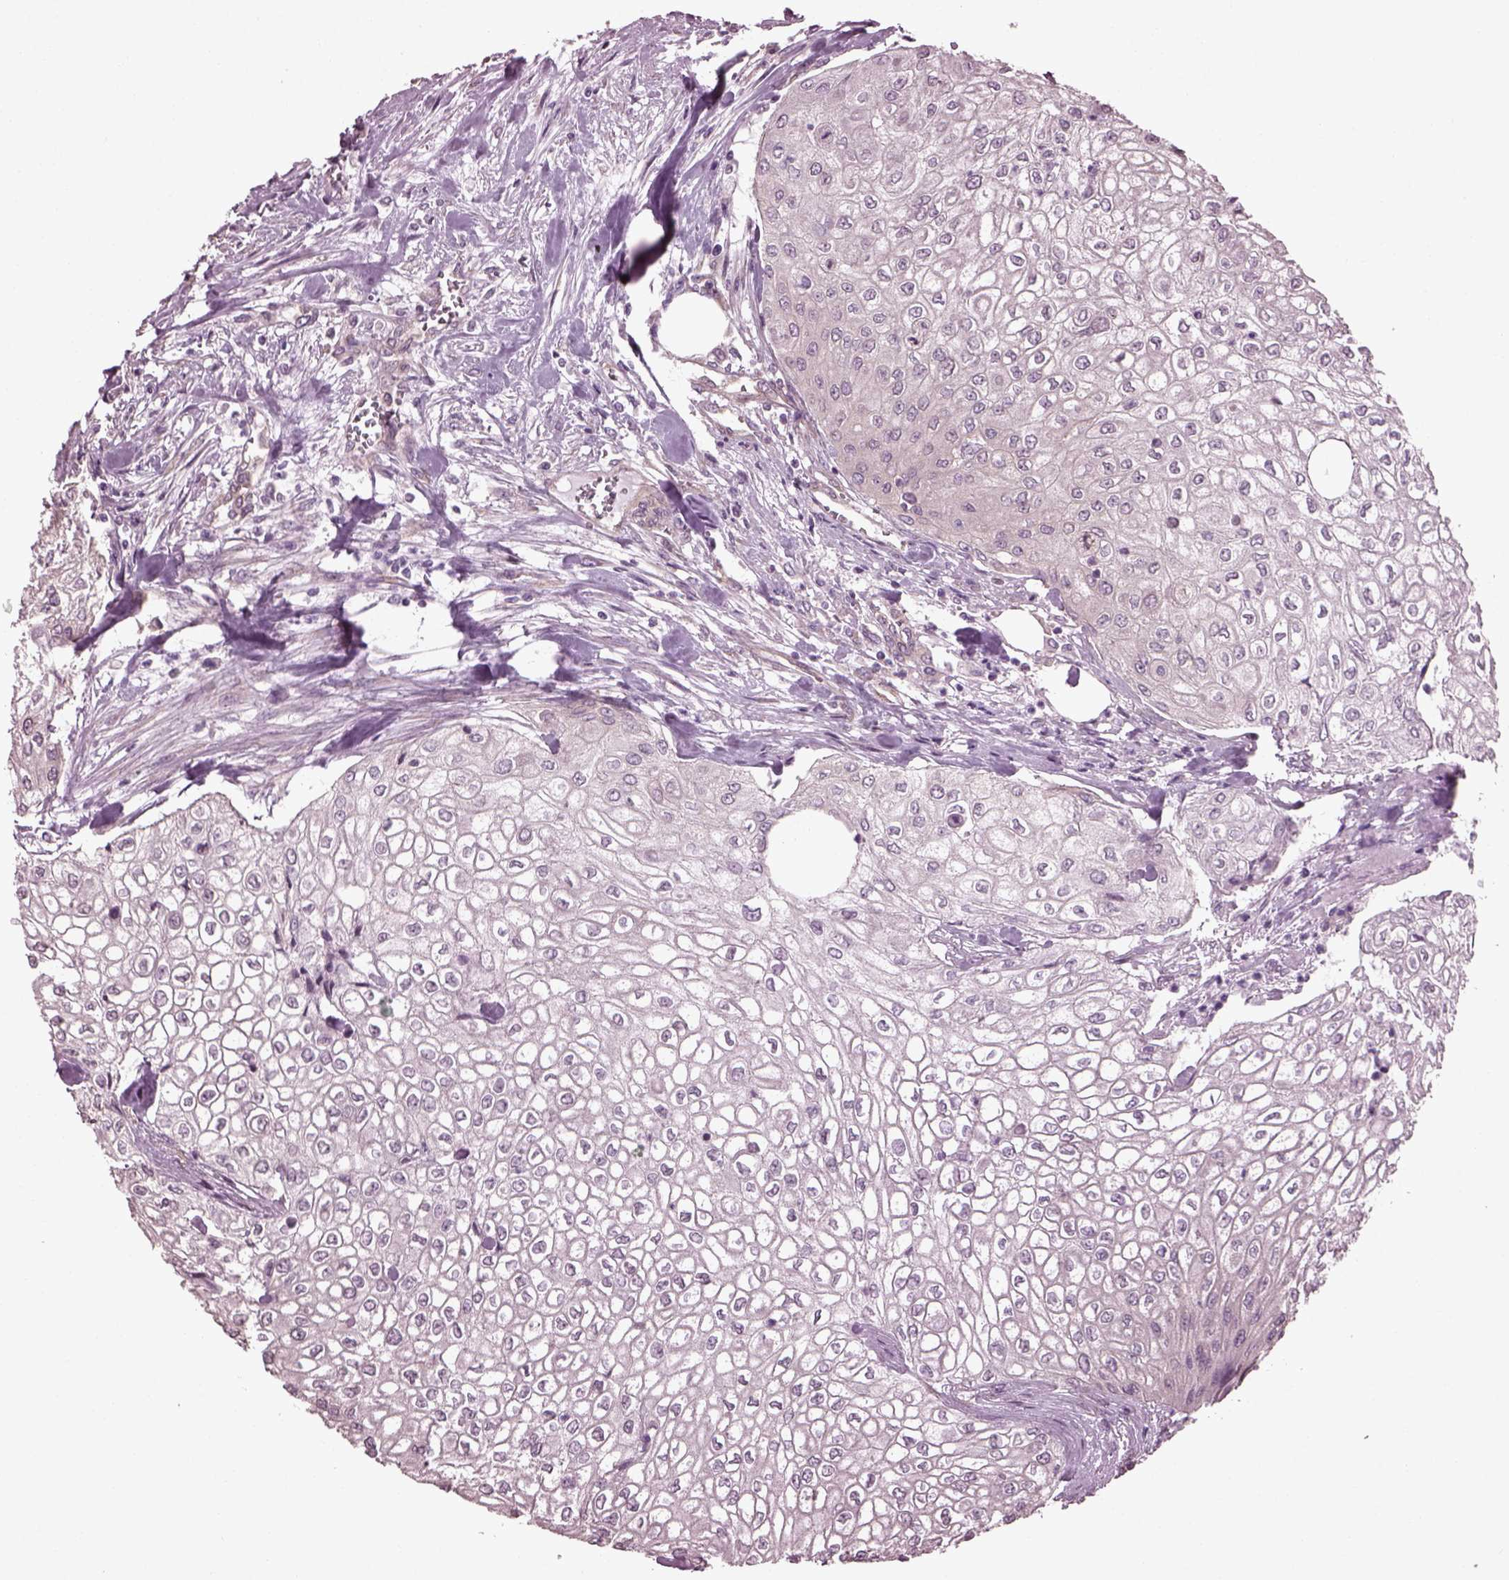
{"staining": {"intensity": "negative", "quantity": "none", "location": "none"}, "tissue": "urothelial cancer", "cell_type": "Tumor cells", "image_type": "cancer", "snomed": [{"axis": "morphology", "description": "Urothelial carcinoma, High grade"}, {"axis": "topography", "description": "Urinary bladder"}], "caption": "The immunohistochemistry photomicrograph has no significant positivity in tumor cells of urothelial carcinoma (high-grade) tissue. The staining was performed using DAB to visualize the protein expression in brown, while the nuclei were stained in blue with hematoxylin (Magnification: 20x).", "gene": "CABP5", "patient": {"sex": "male", "age": 62}}